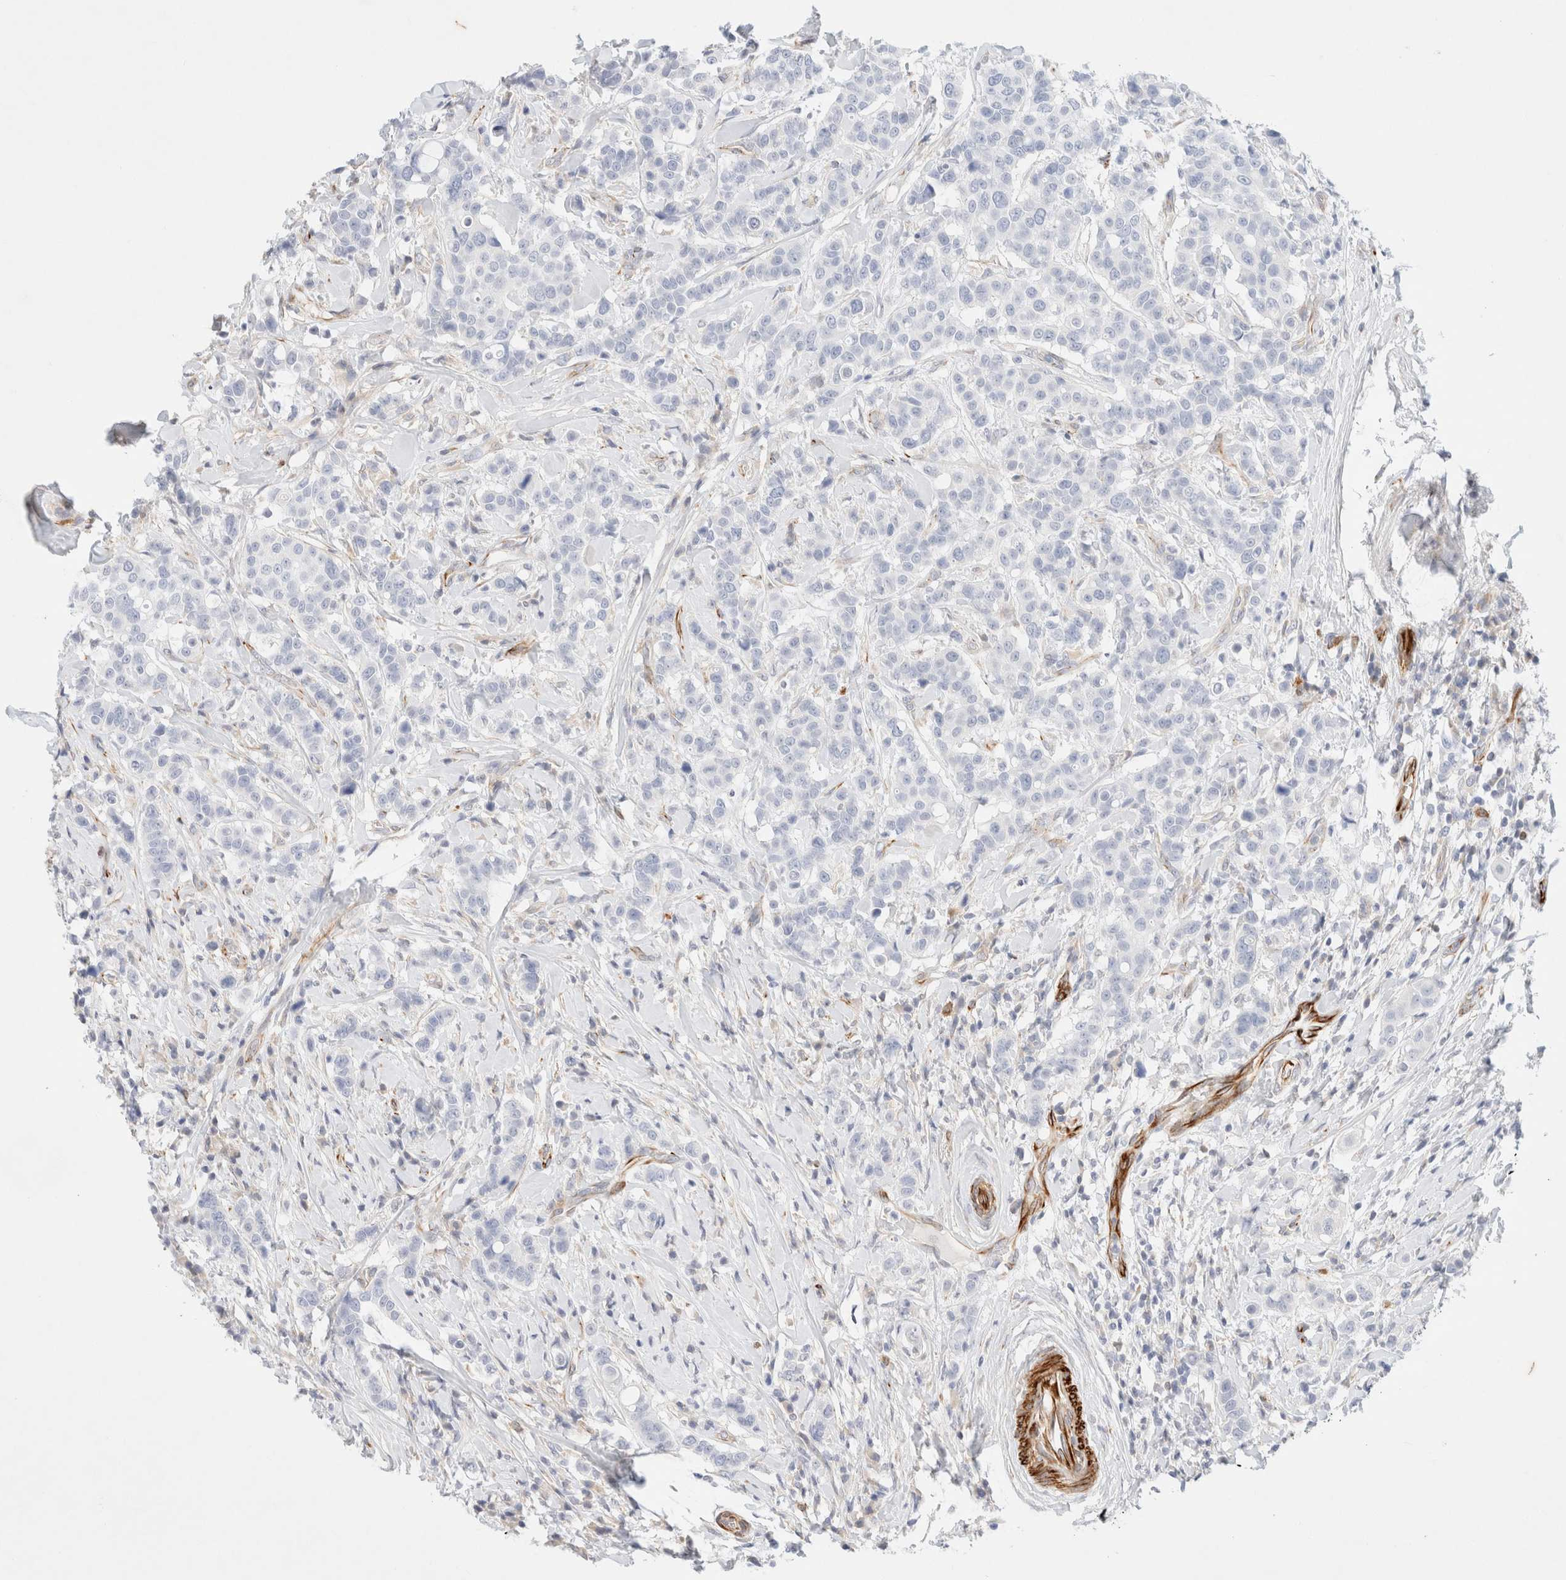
{"staining": {"intensity": "negative", "quantity": "none", "location": "none"}, "tissue": "breast cancer", "cell_type": "Tumor cells", "image_type": "cancer", "snomed": [{"axis": "morphology", "description": "Duct carcinoma"}, {"axis": "topography", "description": "Breast"}], "caption": "Invasive ductal carcinoma (breast) stained for a protein using IHC exhibits no positivity tumor cells.", "gene": "SLC25A48", "patient": {"sex": "female", "age": 27}}